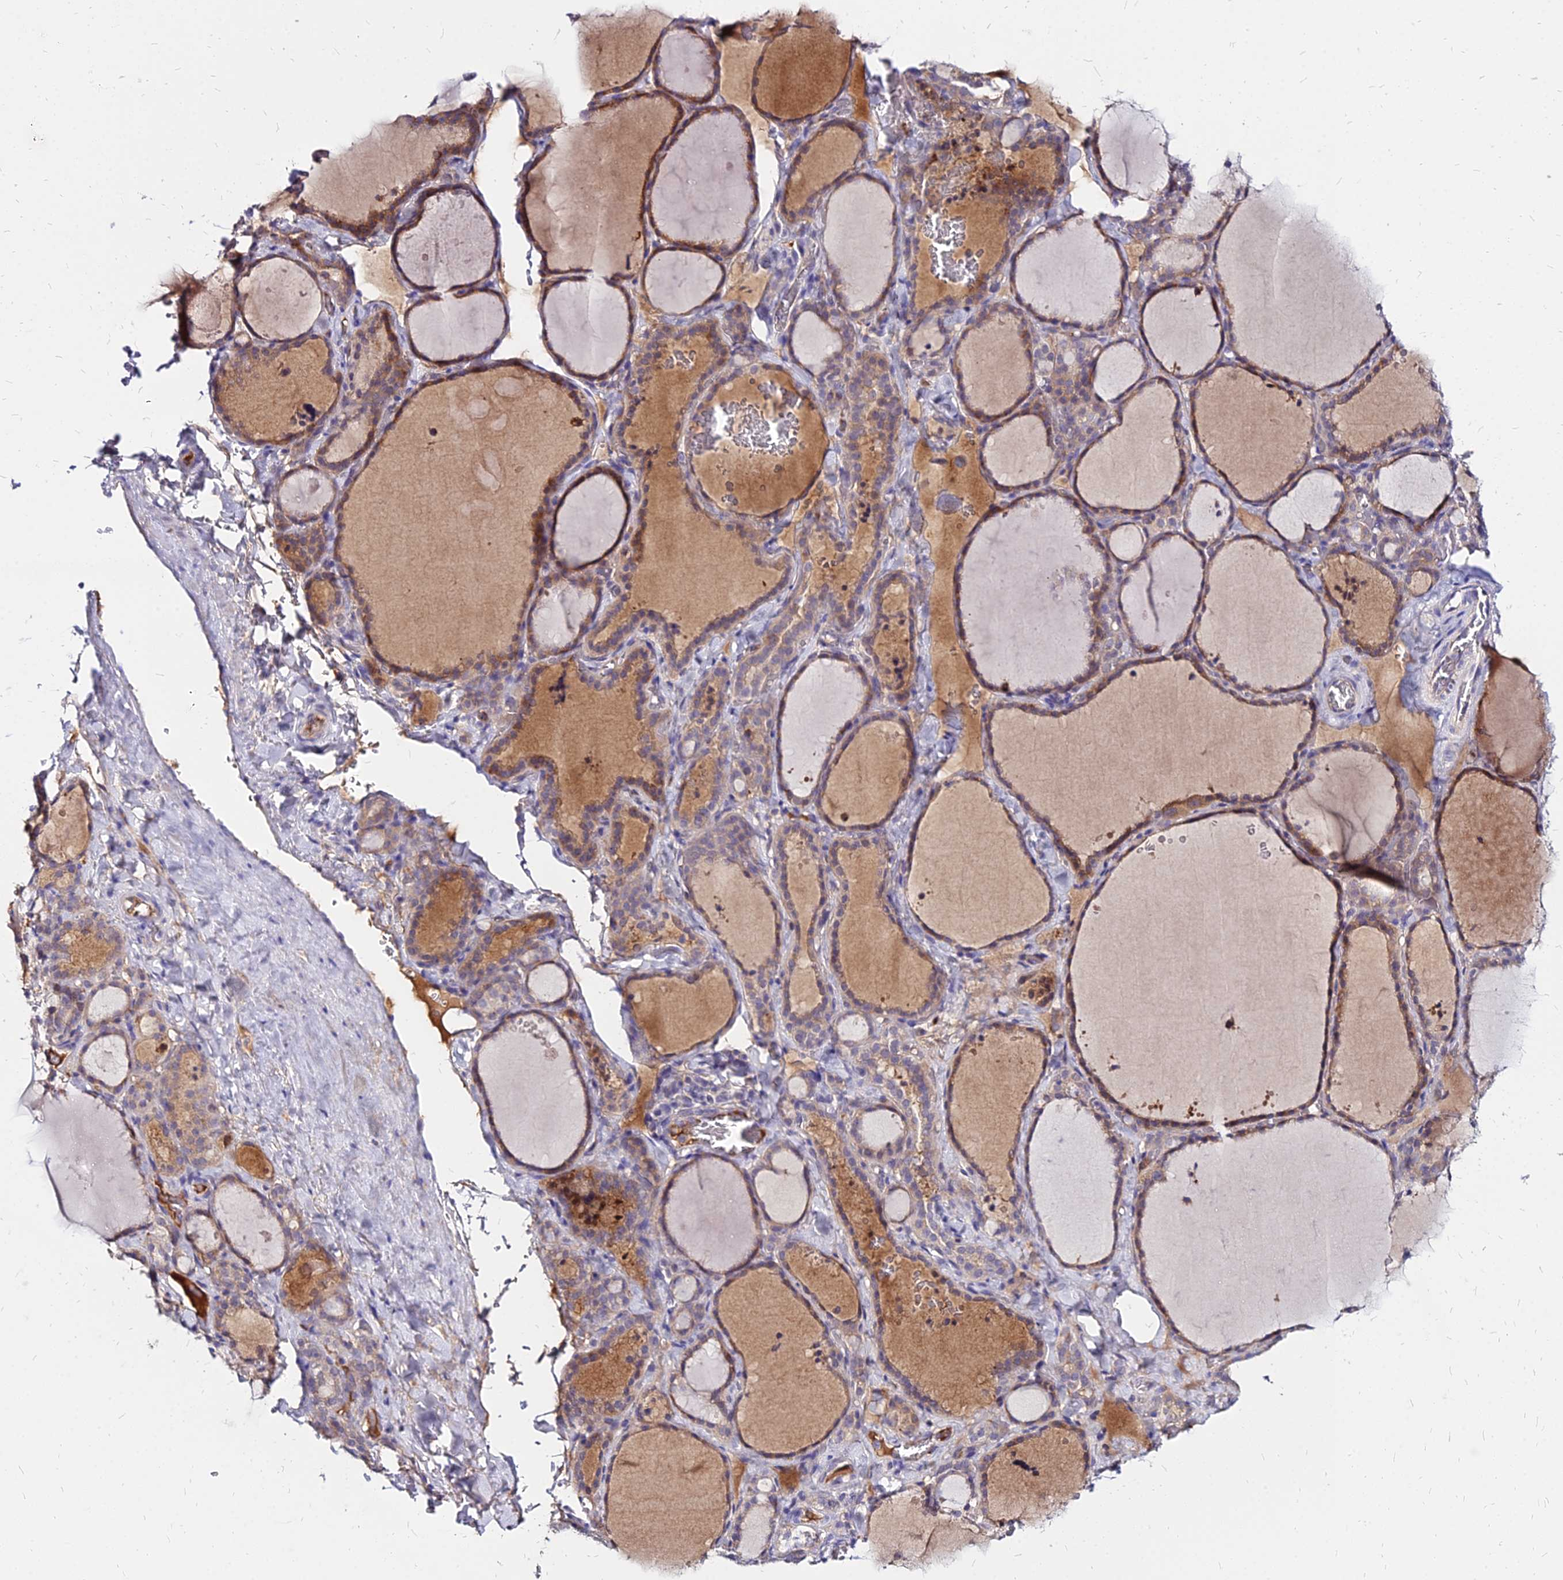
{"staining": {"intensity": "moderate", "quantity": ">75%", "location": "cytoplasmic/membranous"}, "tissue": "thyroid gland", "cell_type": "Glandular cells", "image_type": "normal", "snomed": [{"axis": "morphology", "description": "Normal tissue, NOS"}, {"axis": "topography", "description": "Thyroid gland"}], "caption": "This photomicrograph displays immunohistochemistry (IHC) staining of benign human thyroid gland, with medium moderate cytoplasmic/membranous staining in approximately >75% of glandular cells.", "gene": "ACSM6", "patient": {"sex": "female", "age": 22}}